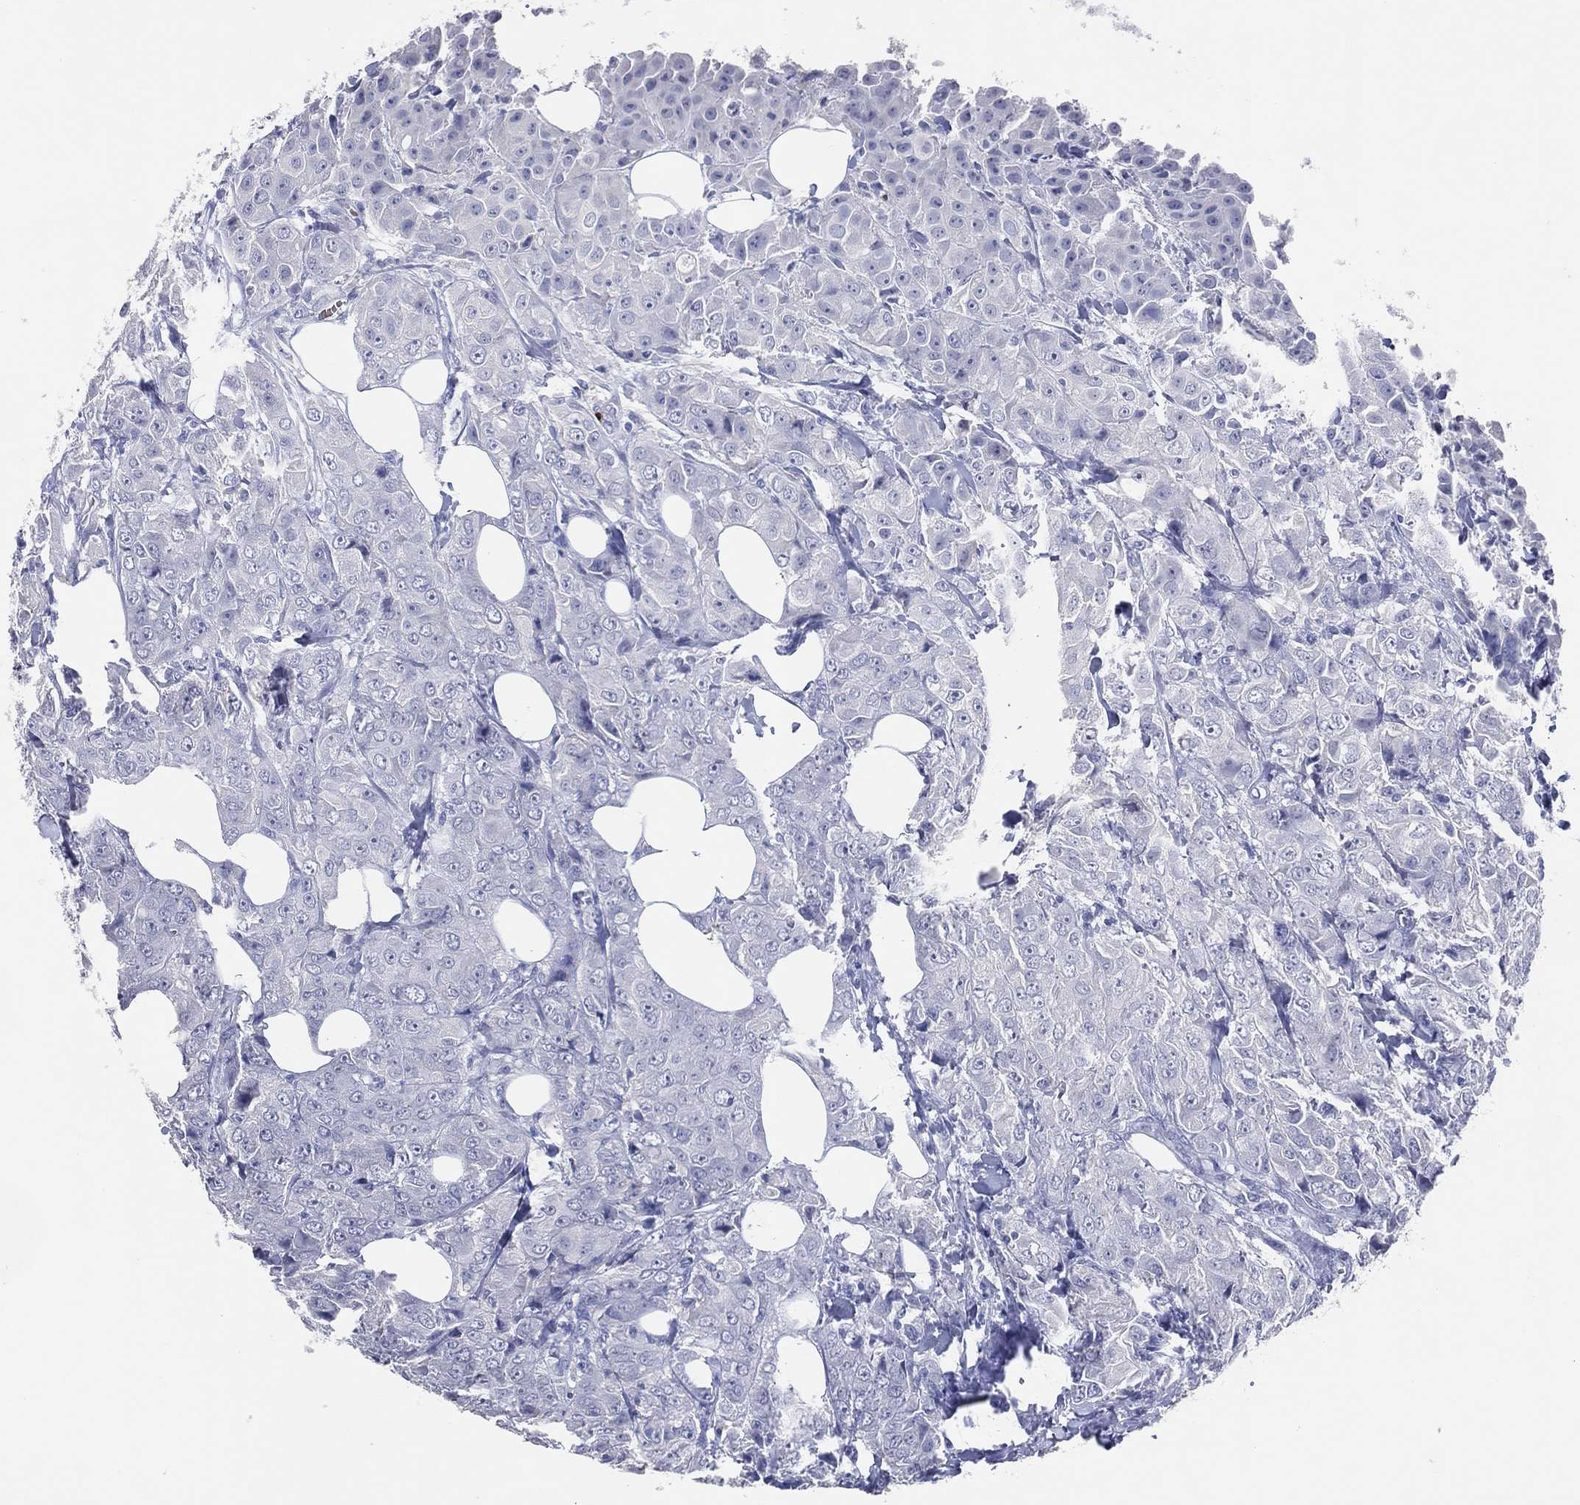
{"staining": {"intensity": "negative", "quantity": "none", "location": "none"}, "tissue": "breast cancer", "cell_type": "Tumor cells", "image_type": "cancer", "snomed": [{"axis": "morphology", "description": "Duct carcinoma"}, {"axis": "topography", "description": "Breast"}], "caption": "An image of breast cancer stained for a protein displays no brown staining in tumor cells.", "gene": "DNAH6", "patient": {"sex": "female", "age": 43}}